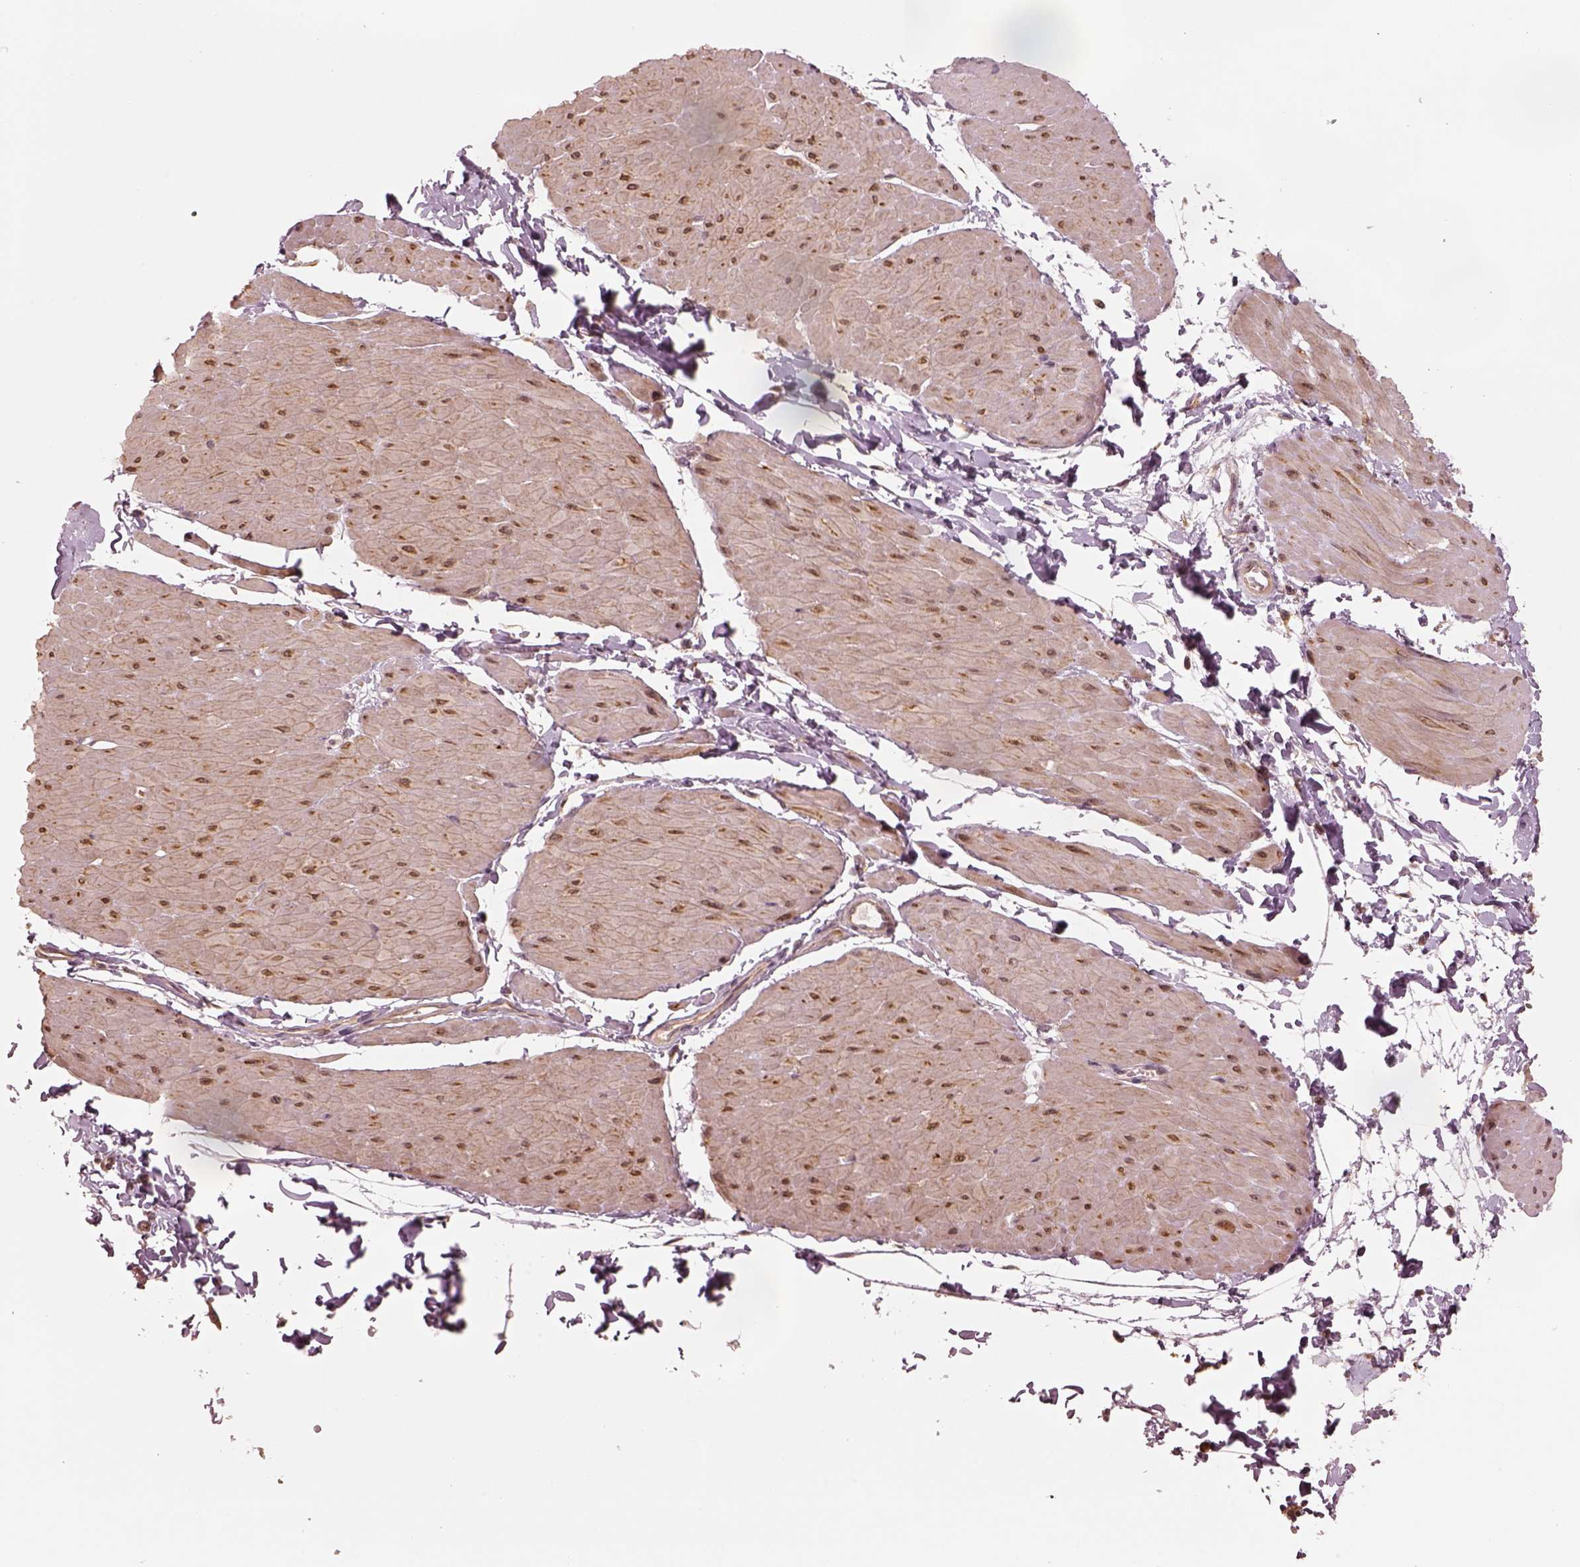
{"staining": {"intensity": "weak", "quantity": "25%-75%", "location": "cytoplasmic/membranous"}, "tissue": "adipose tissue", "cell_type": "Adipocytes", "image_type": "normal", "snomed": [{"axis": "morphology", "description": "Normal tissue, NOS"}, {"axis": "topography", "description": "Smooth muscle"}, {"axis": "topography", "description": "Peripheral nerve tissue"}], "caption": "High-power microscopy captured an immunohistochemistry photomicrograph of normal adipose tissue, revealing weak cytoplasmic/membranous staining in approximately 25%-75% of adipocytes. Immunohistochemistry stains the protein in brown and the nuclei are stained blue.", "gene": "RPS5", "patient": {"sex": "male", "age": 58}}